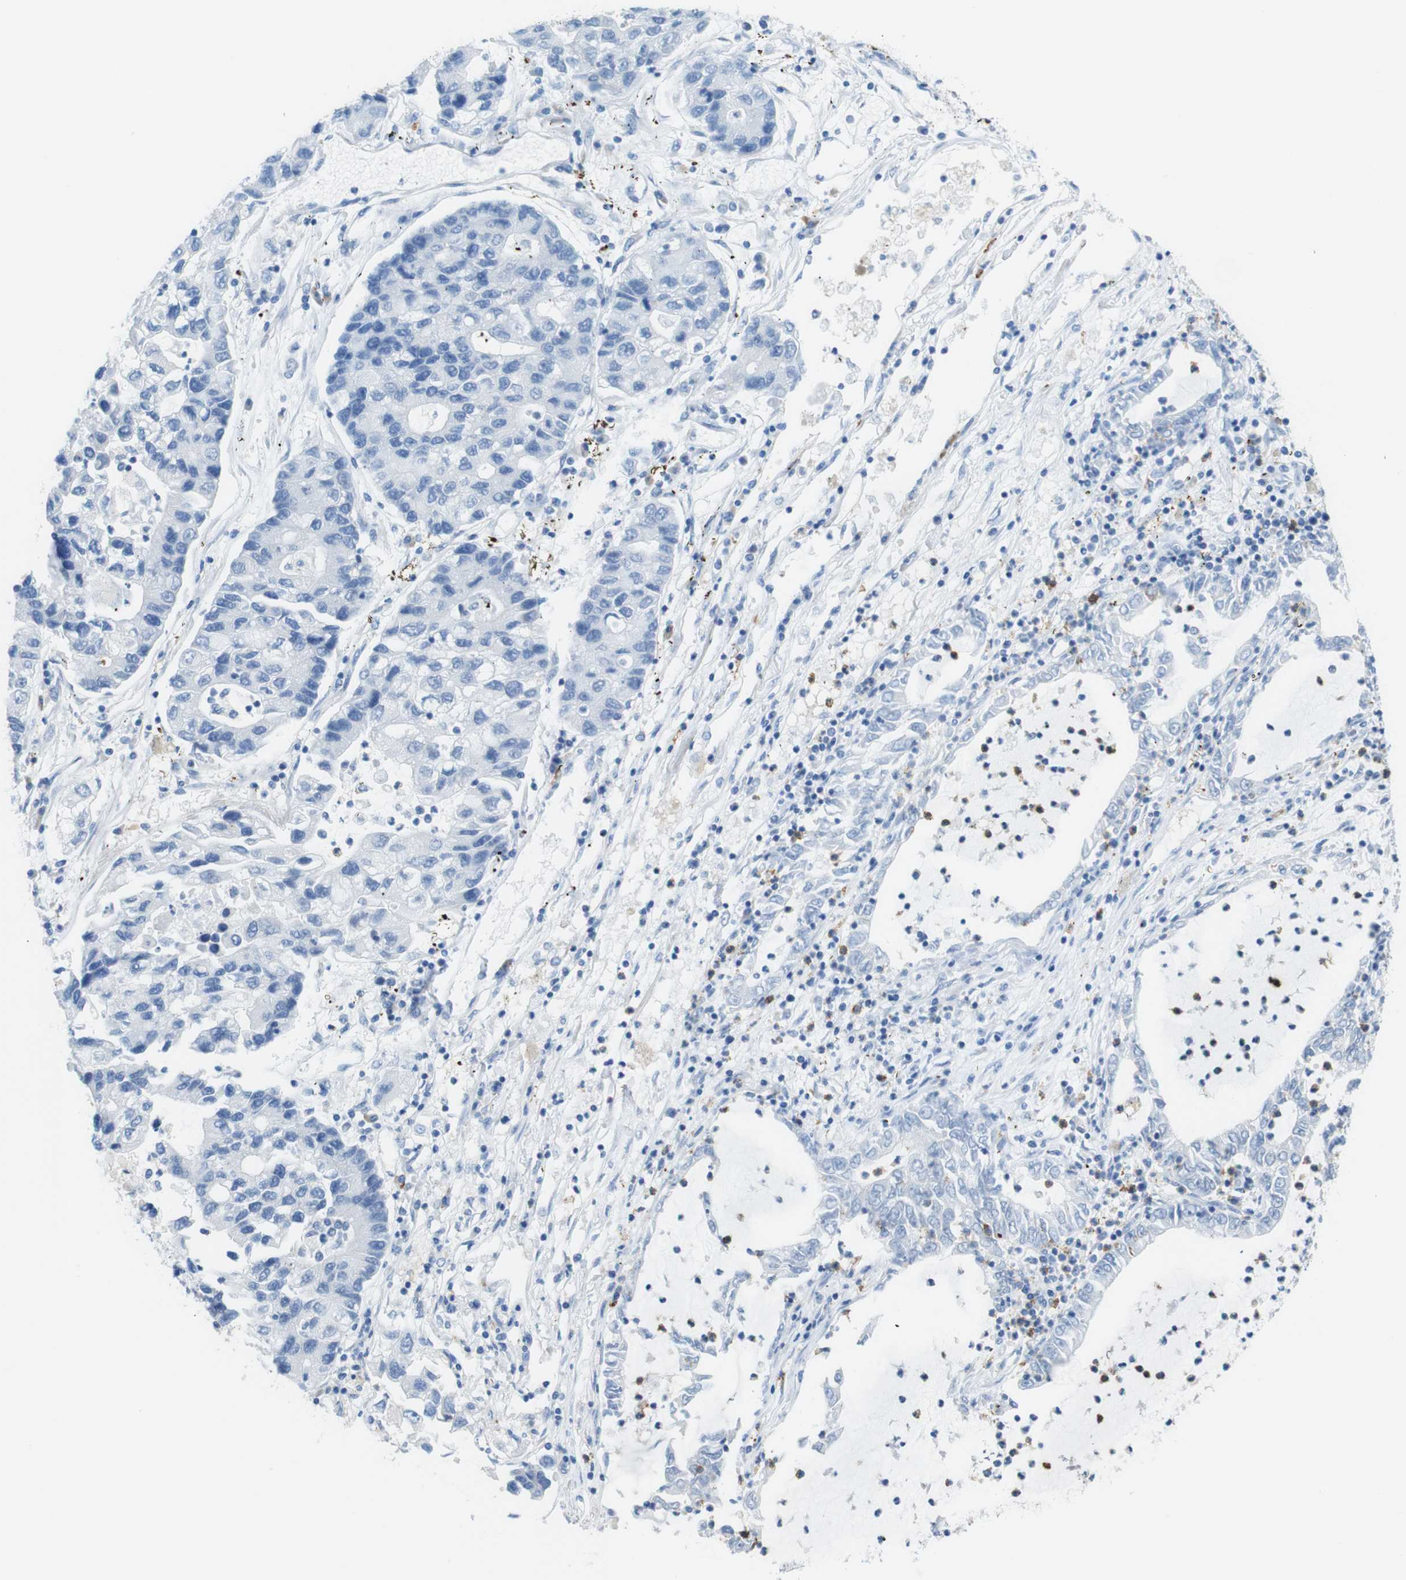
{"staining": {"intensity": "negative", "quantity": "none", "location": "none"}, "tissue": "lung cancer", "cell_type": "Tumor cells", "image_type": "cancer", "snomed": [{"axis": "morphology", "description": "Adenocarcinoma, NOS"}, {"axis": "topography", "description": "Lung"}], "caption": "An image of human lung adenocarcinoma is negative for staining in tumor cells. (DAB IHC, high magnification).", "gene": "CLMN", "patient": {"sex": "female", "age": 51}}